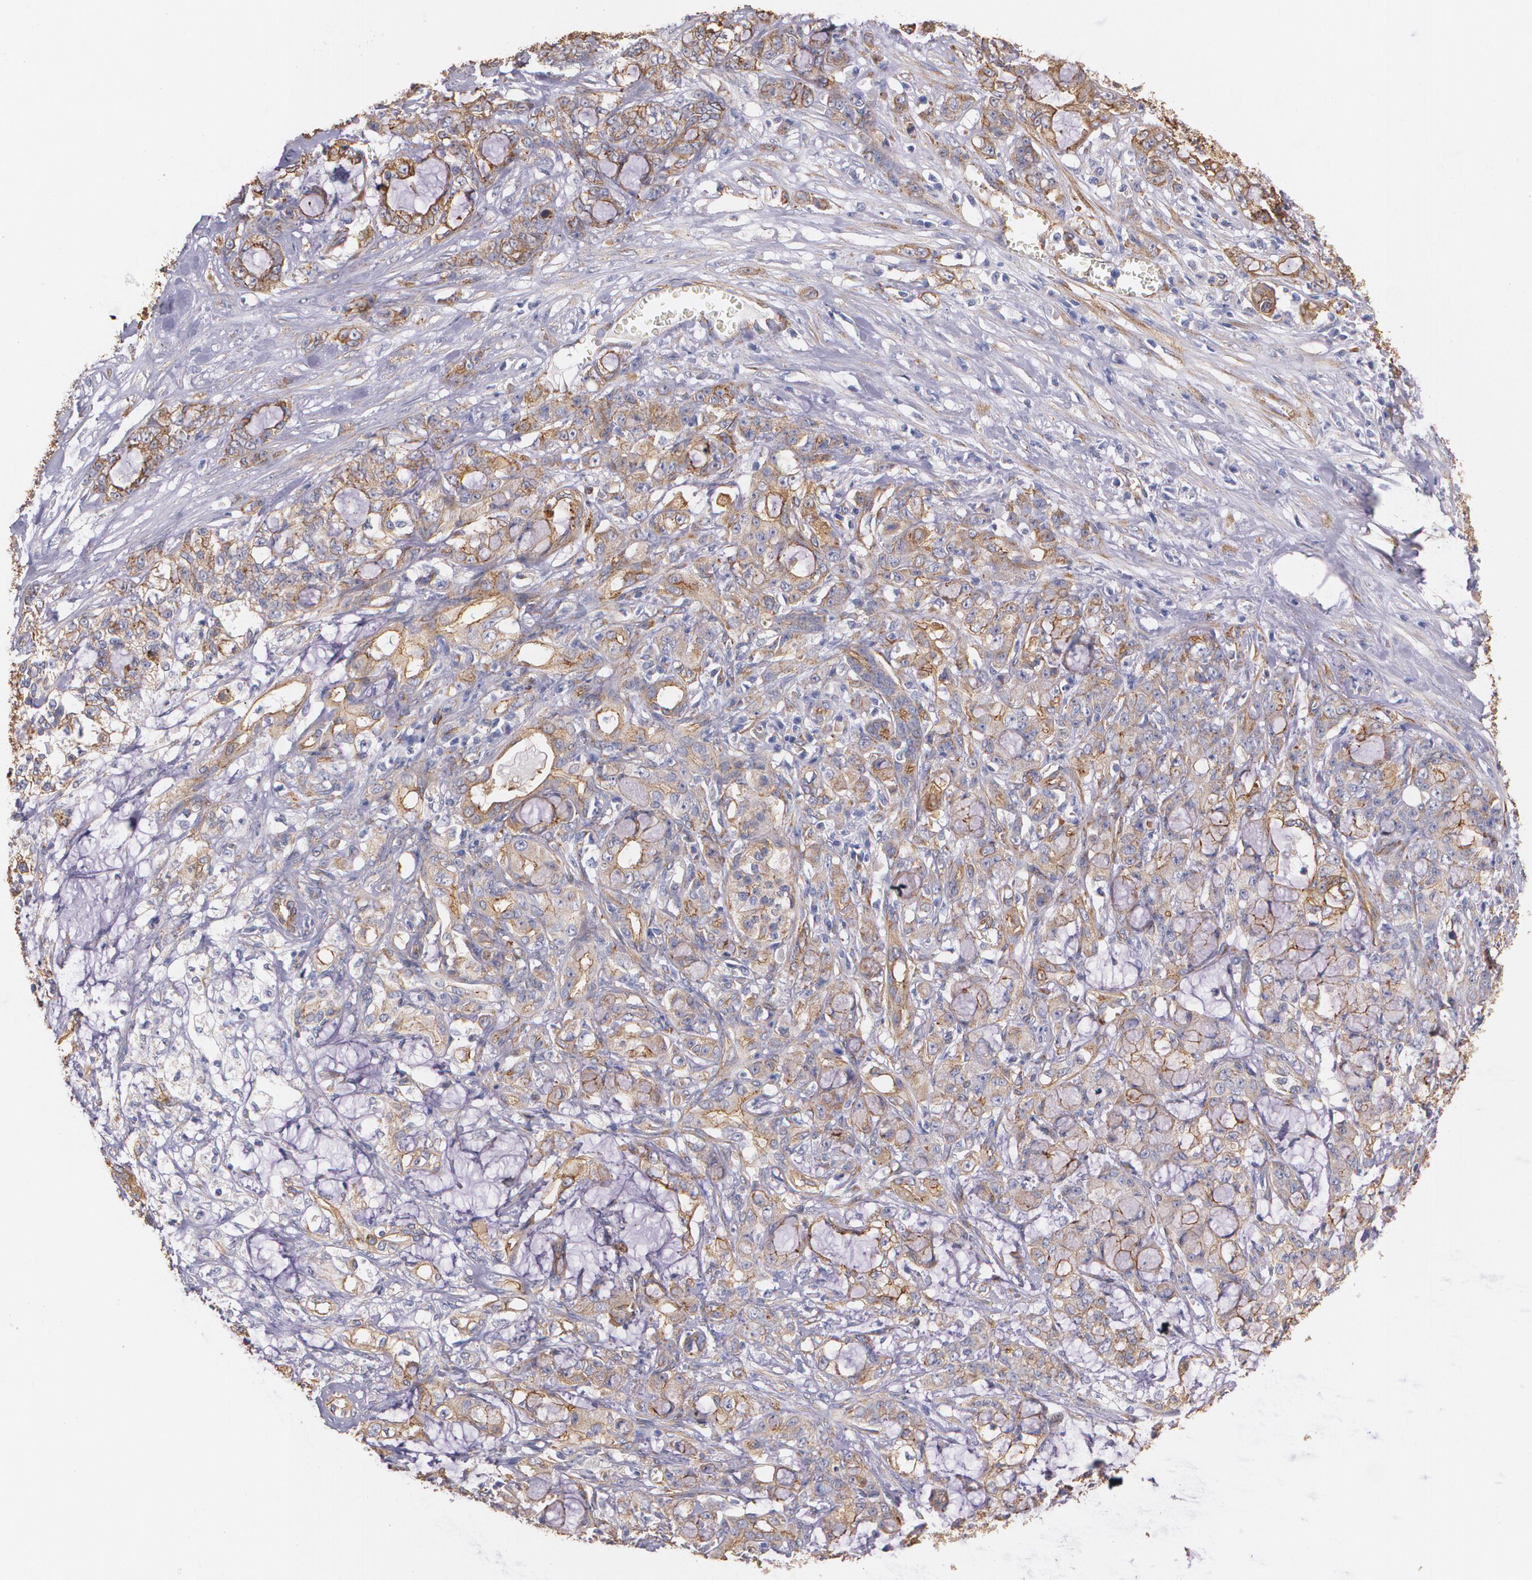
{"staining": {"intensity": "moderate", "quantity": ">75%", "location": "cytoplasmic/membranous"}, "tissue": "pancreatic cancer", "cell_type": "Tumor cells", "image_type": "cancer", "snomed": [{"axis": "morphology", "description": "Adenocarcinoma, NOS"}, {"axis": "topography", "description": "Pancreas"}], "caption": "IHC histopathology image of human pancreatic cancer (adenocarcinoma) stained for a protein (brown), which shows medium levels of moderate cytoplasmic/membranous expression in approximately >75% of tumor cells.", "gene": "TJP1", "patient": {"sex": "female", "age": 73}}